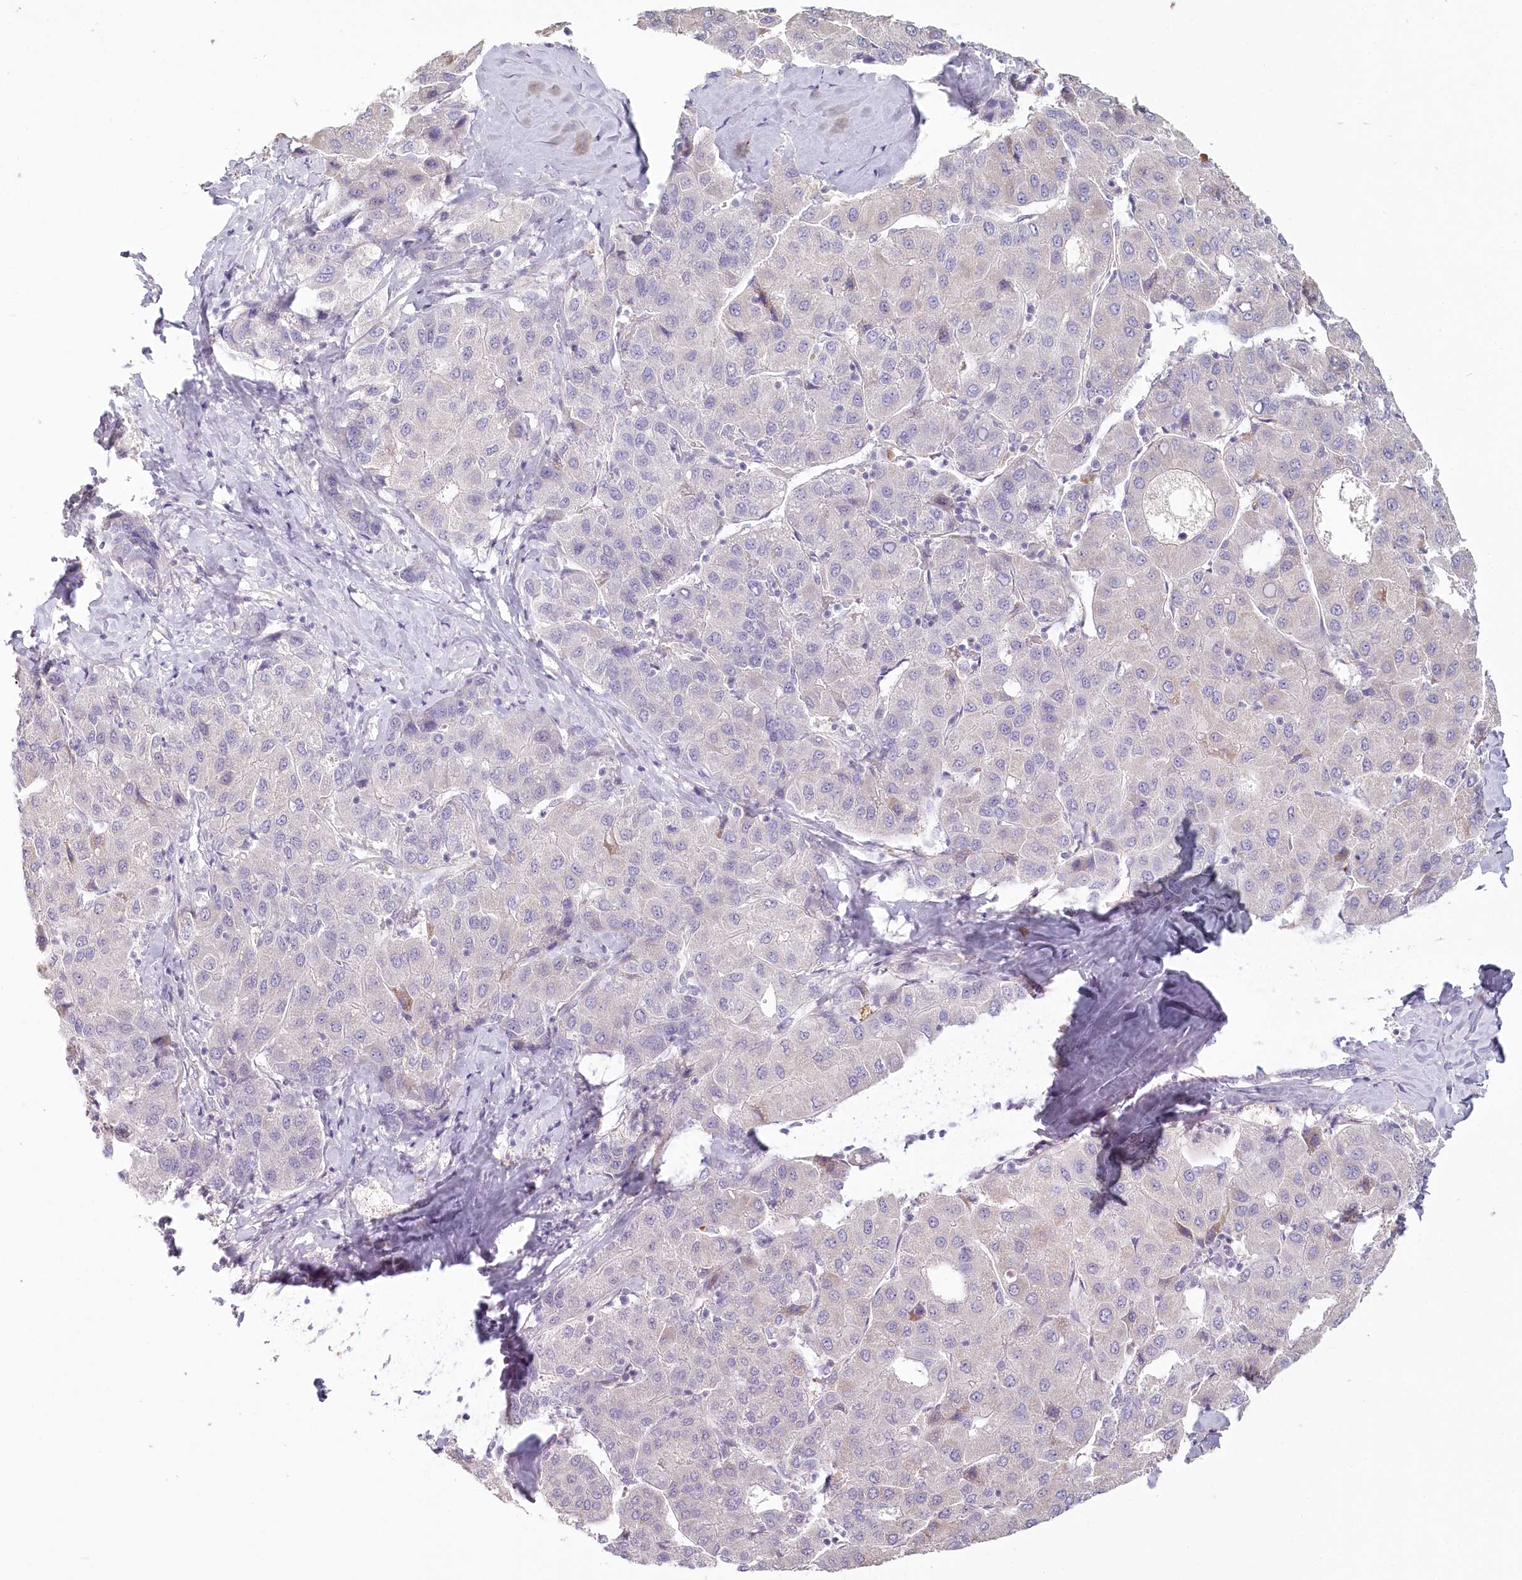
{"staining": {"intensity": "negative", "quantity": "none", "location": "none"}, "tissue": "liver cancer", "cell_type": "Tumor cells", "image_type": "cancer", "snomed": [{"axis": "morphology", "description": "Carcinoma, Hepatocellular, NOS"}, {"axis": "topography", "description": "Liver"}], "caption": "IHC of human liver cancer (hepatocellular carcinoma) demonstrates no staining in tumor cells.", "gene": "USP11", "patient": {"sex": "male", "age": 65}}